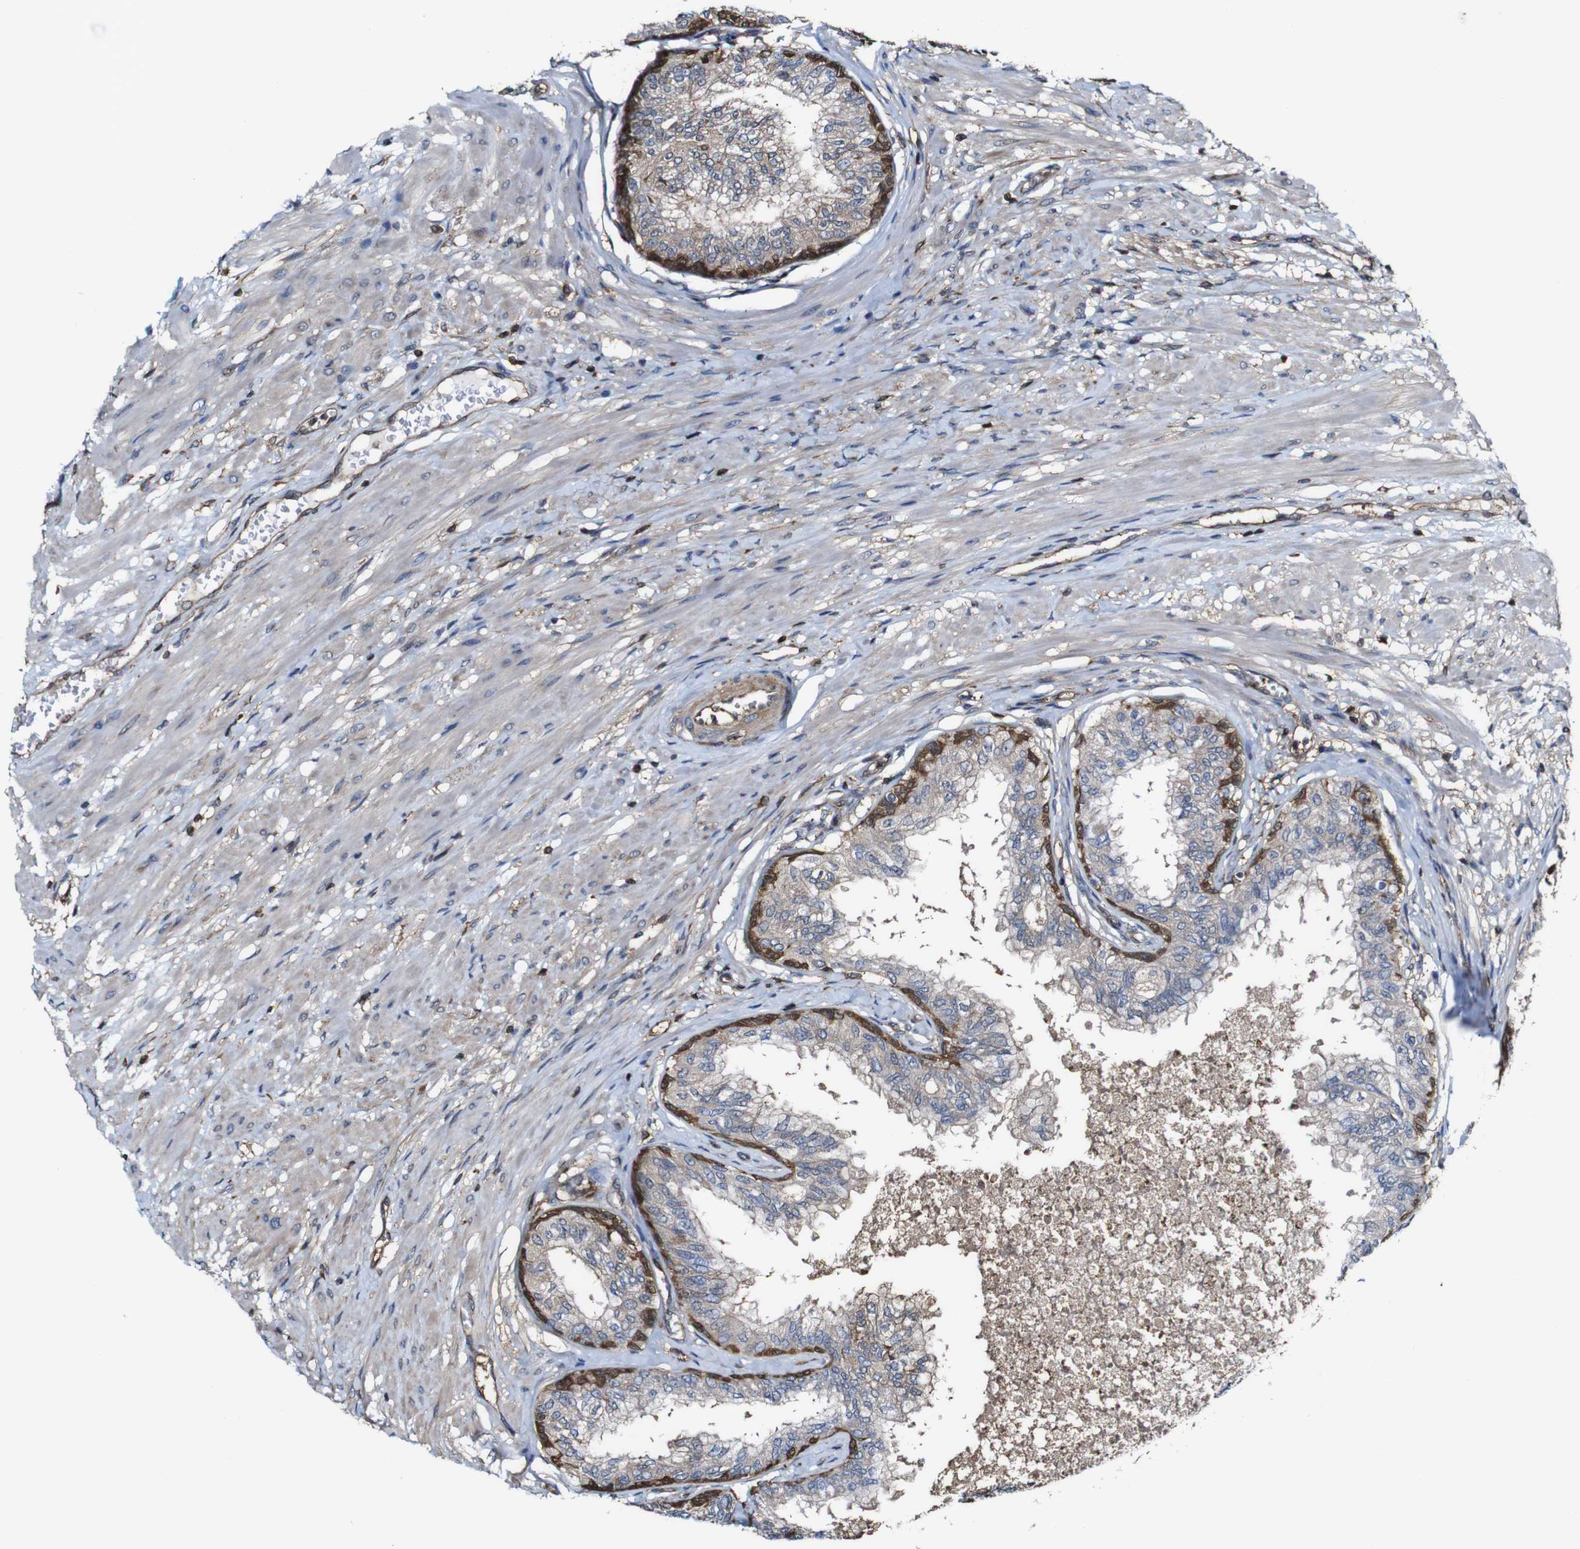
{"staining": {"intensity": "moderate", "quantity": ">75%", "location": "cytoplasmic/membranous"}, "tissue": "prostate", "cell_type": "Glandular cells", "image_type": "normal", "snomed": [{"axis": "morphology", "description": "Normal tissue, NOS"}, {"axis": "topography", "description": "Prostate"}, {"axis": "topography", "description": "Seminal veicle"}], "caption": "Prostate stained for a protein displays moderate cytoplasmic/membranous positivity in glandular cells. The staining was performed using DAB to visualize the protein expression in brown, while the nuclei were stained in blue with hematoxylin (Magnification: 20x).", "gene": "PTPRR", "patient": {"sex": "male", "age": 60}}